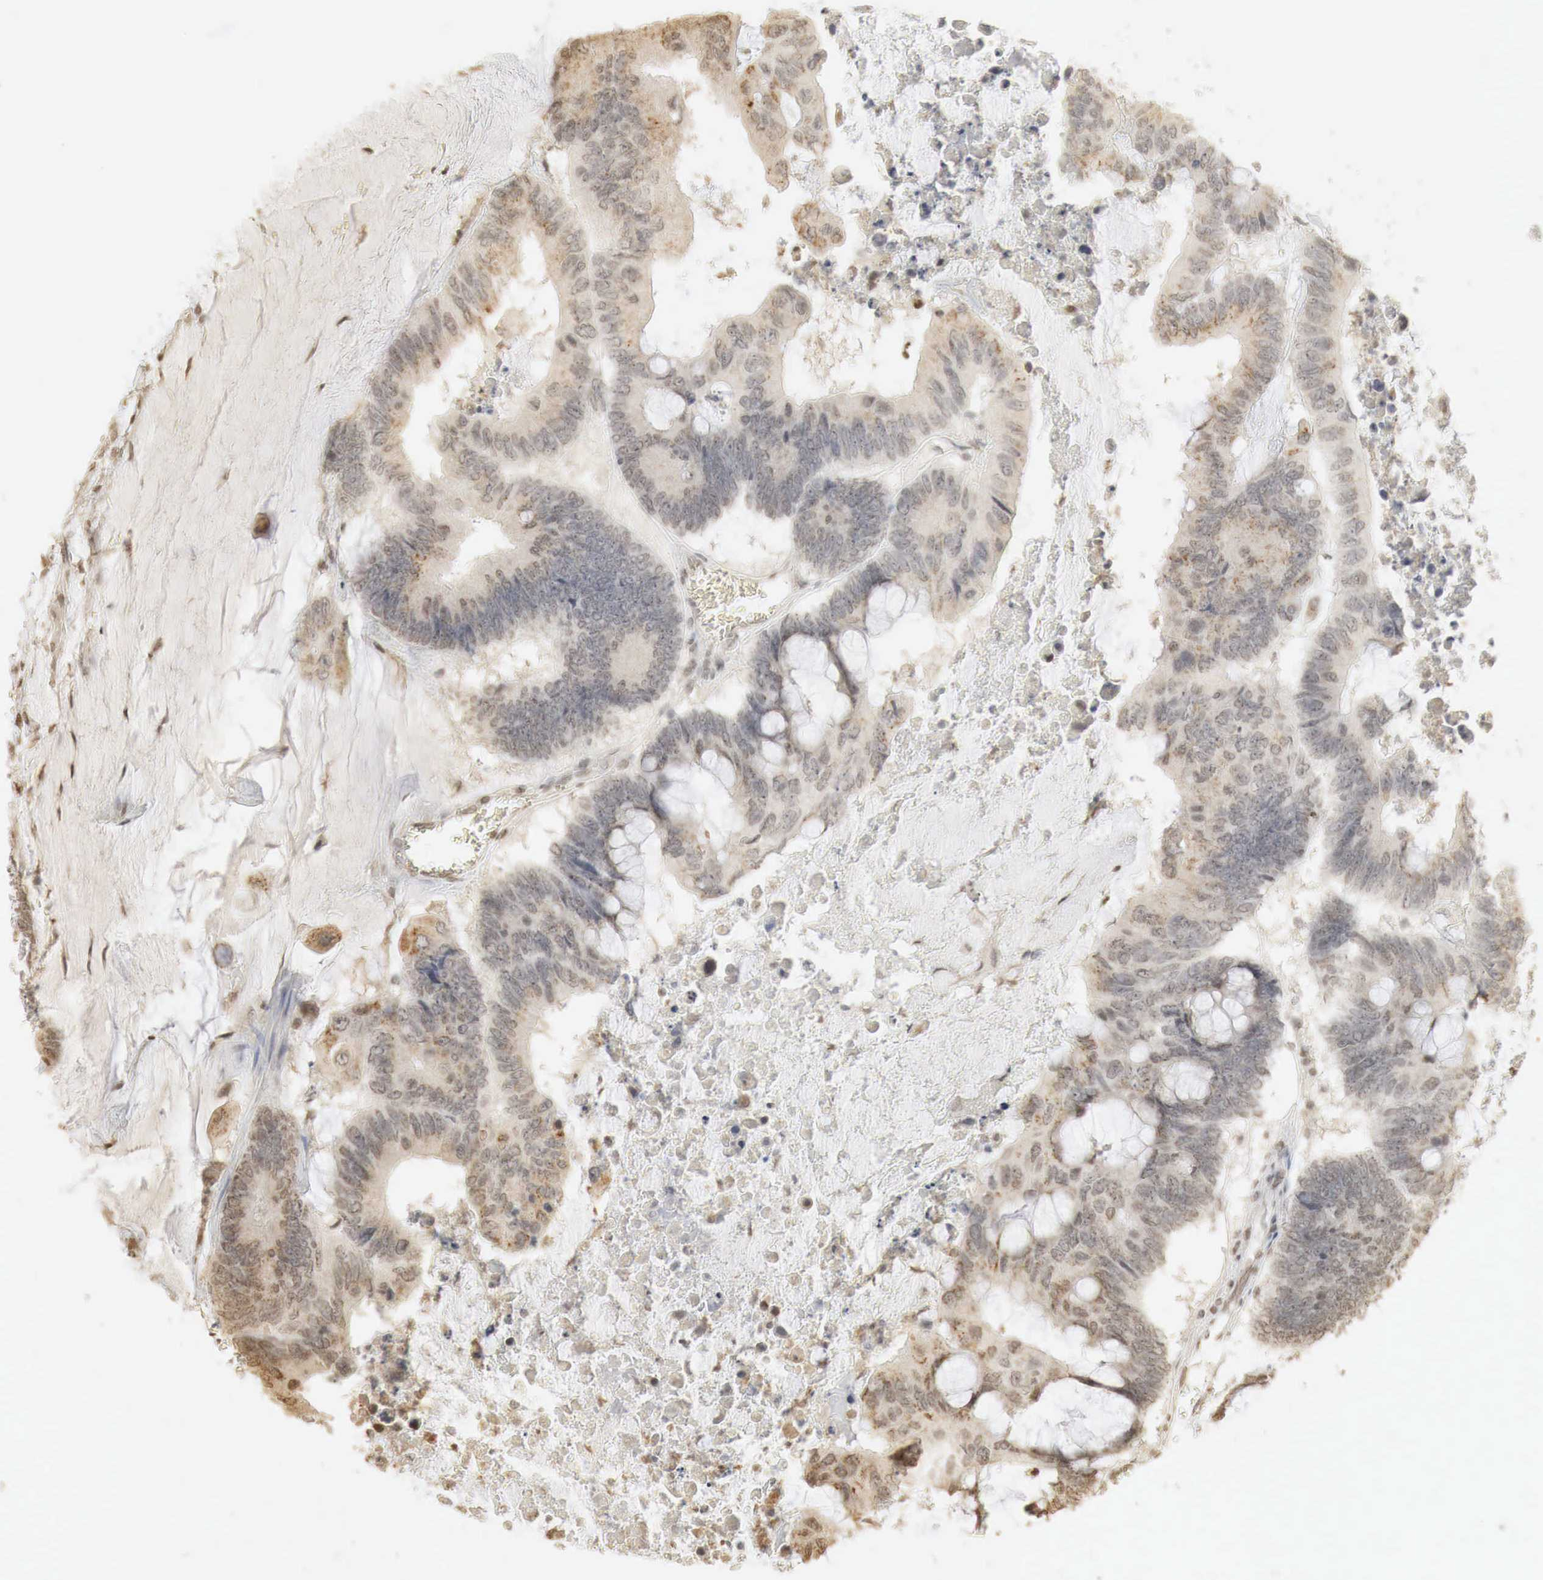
{"staining": {"intensity": "weak", "quantity": "25%-75%", "location": "cytoplasmic/membranous"}, "tissue": "colorectal cancer", "cell_type": "Tumor cells", "image_type": "cancer", "snomed": [{"axis": "morphology", "description": "Adenocarcinoma, NOS"}, {"axis": "topography", "description": "Colon"}], "caption": "The immunohistochemical stain highlights weak cytoplasmic/membranous positivity in tumor cells of colorectal cancer tissue. Using DAB (3,3'-diaminobenzidine) (brown) and hematoxylin (blue) stains, captured at high magnification using brightfield microscopy.", "gene": "ERBB4", "patient": {"sex": "male", "age": 65}}